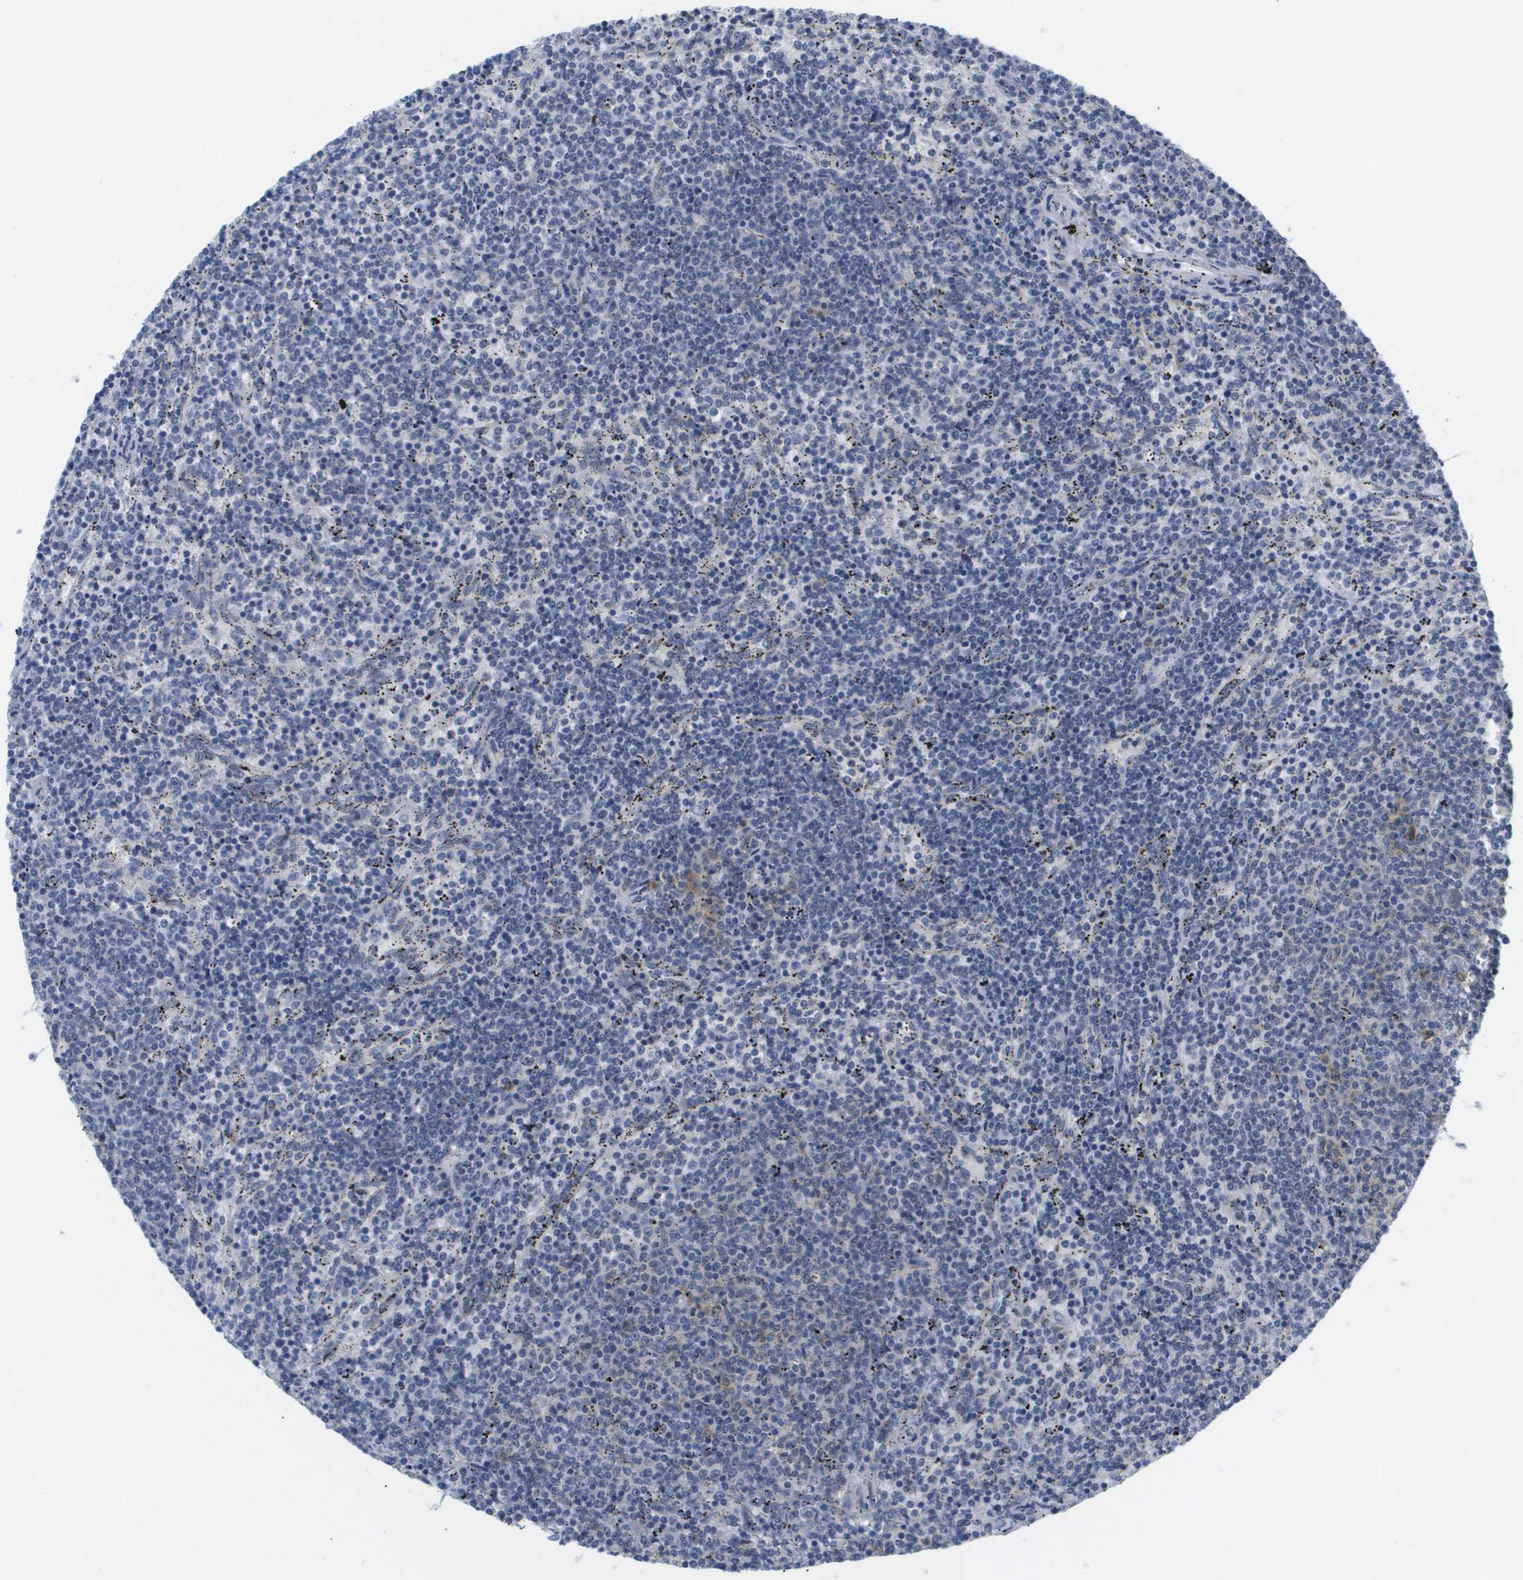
{"staining": {"intensity": "negative", "quantity": "none", "location": "none"}, "tissue": "lymphoma", "cell_type": "Tumor cells", "image_type": "cancer", "snomed": [{"axis": "morphology", "description": "Malignant lymphoma, non-Hodgkin's type, Low grade"}, {"axis": "topography", "description": "Spleen"}], "caption": "Image shows no protein positivity in tumor cells of malignant lymphoma, non-Hodgkin's type (low-grade) tissue.", "gene": "OTUD5", "patient": {"sex": "female", "age": 50}}